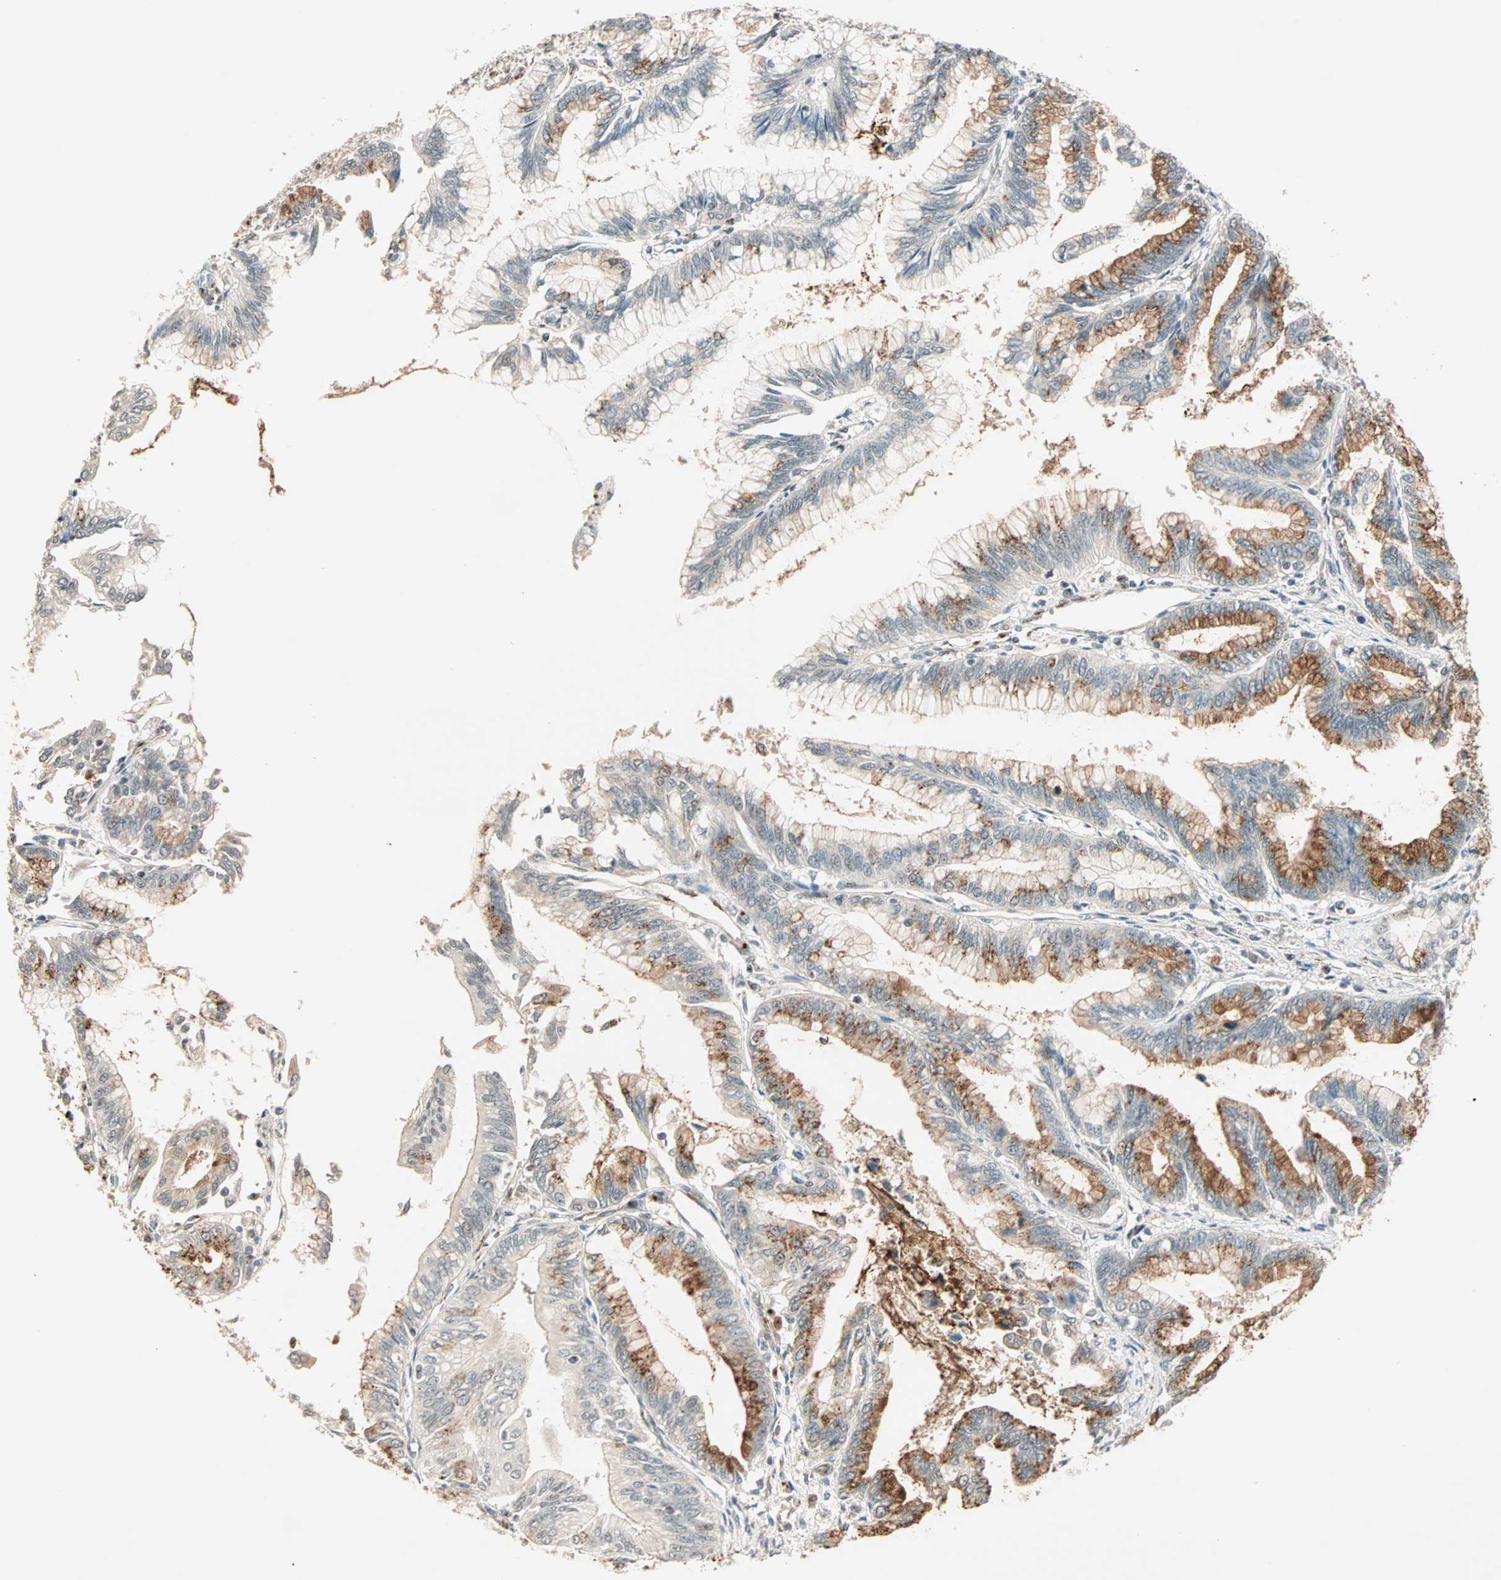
{"staining": {"intensity": "moderate", "quantity": "25%-75%", "location": "cytoplasmic/membranous"}, "tissue": "pancreatic cancer", "cell_type": "Tumor cells", "image_type": "cancer", "snomed": [{"axis": "morphology", "description": "Adenocarcinoma, NOS"}, {"axis": "topography", "description": "Pancreas"}], "caption": "Moderate cytoplasmic/membranous protein positivity is identified in approximately 25%-75% of tumor cells in pancreatic cancer.", "gene": "PRDM2", "patient": {"sex": "female", "age": 64}}